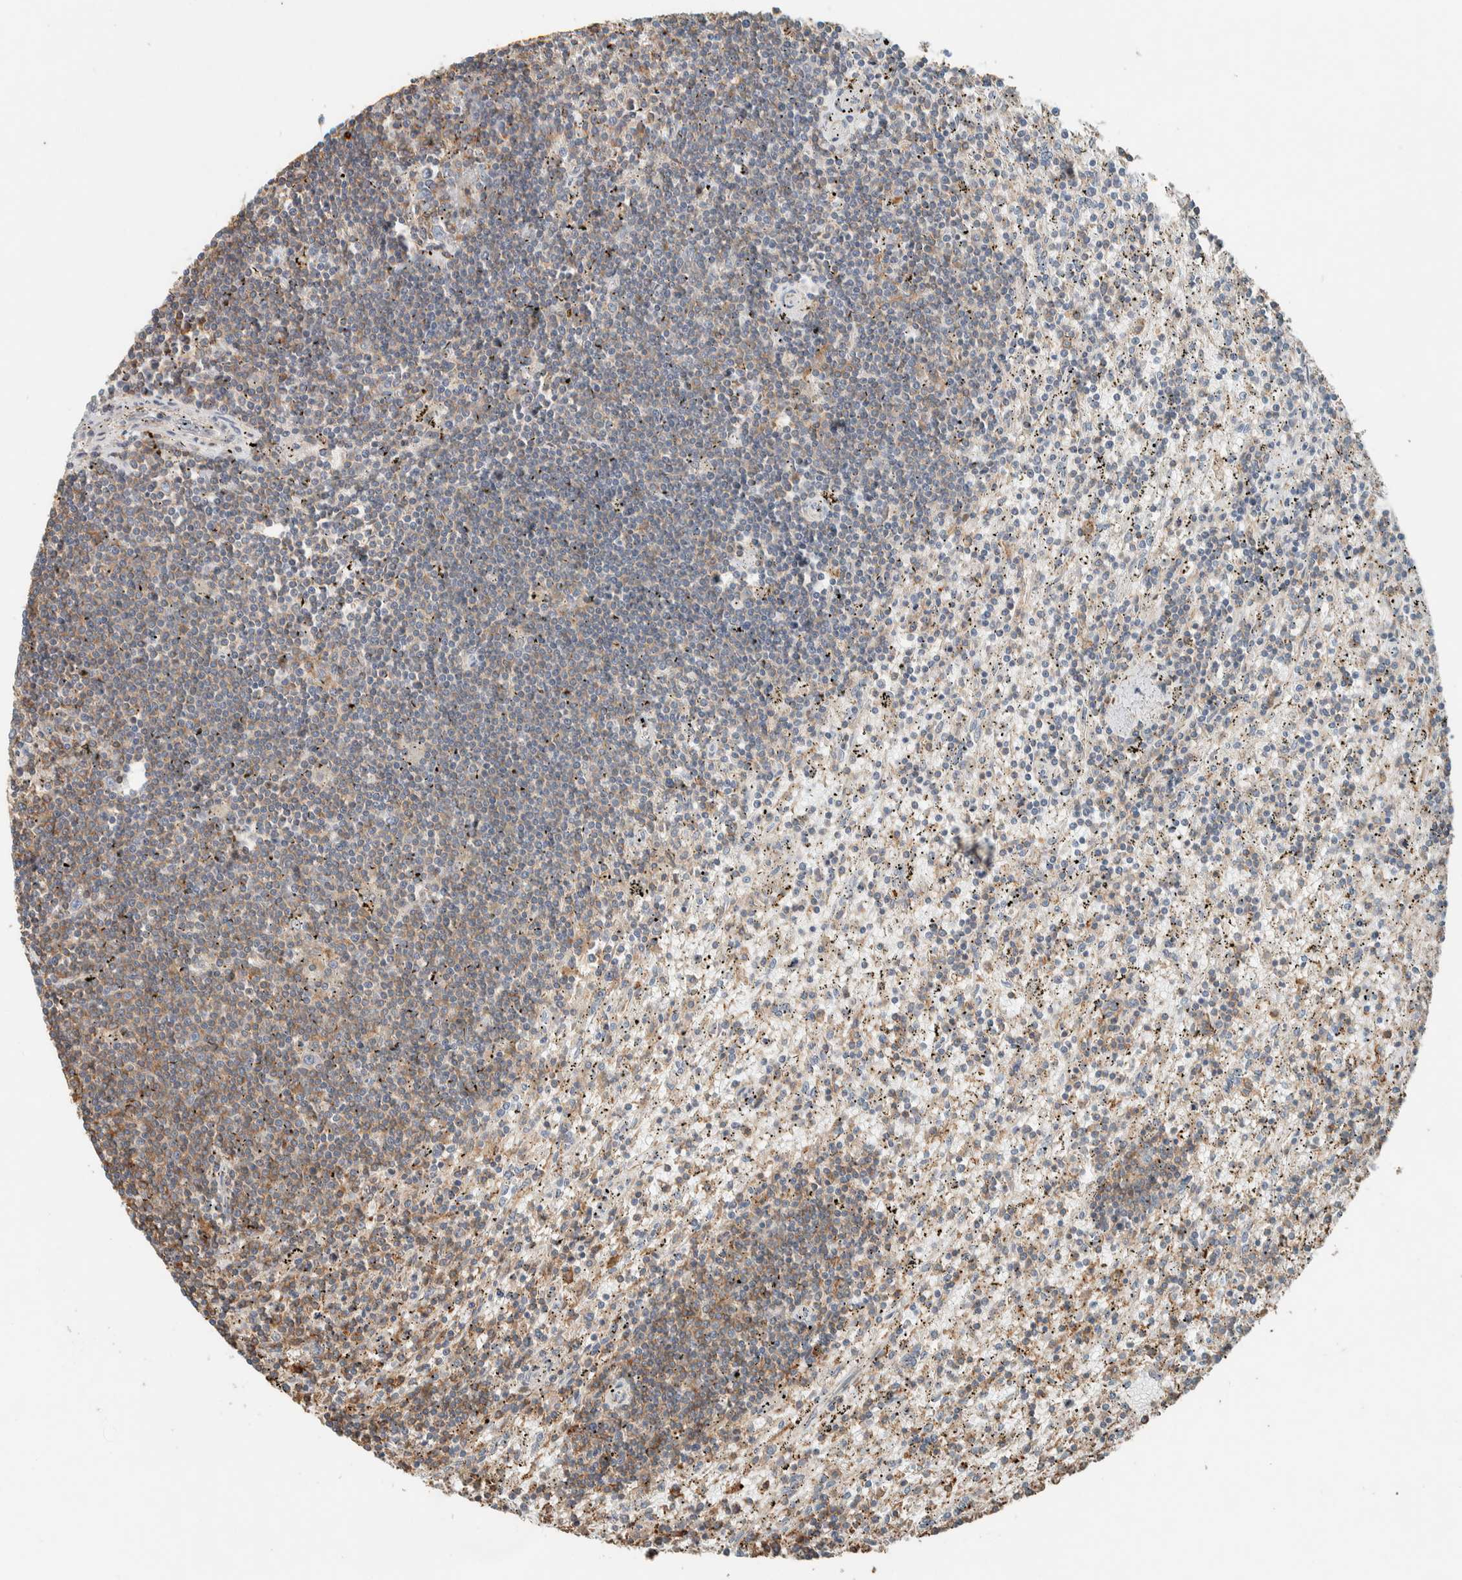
{"staining": {"intensity": "weak", "quantity": "<25%", "location": "cytoplasmic/membranous"}, "tissue": "lymphoma", "cell_type": "Tumor cells", "image_type": "cancer", "snomed": [{"axis": "morphology", "description": "Malignant lymphoma, non-Hodgkin's type, Low grade"}, {"axis": "topography", "description": "Spleen"}], "caption": "An IHC micrograph of low-grade malignant lymphoma, non-Hodgkin's type is shown. There is no staining in tumor cells of low-grade malignant lymphoma, non-Hodgkin's type.", "gene": "CTBP2", "patient": {"sex": "male", "age": 76}}